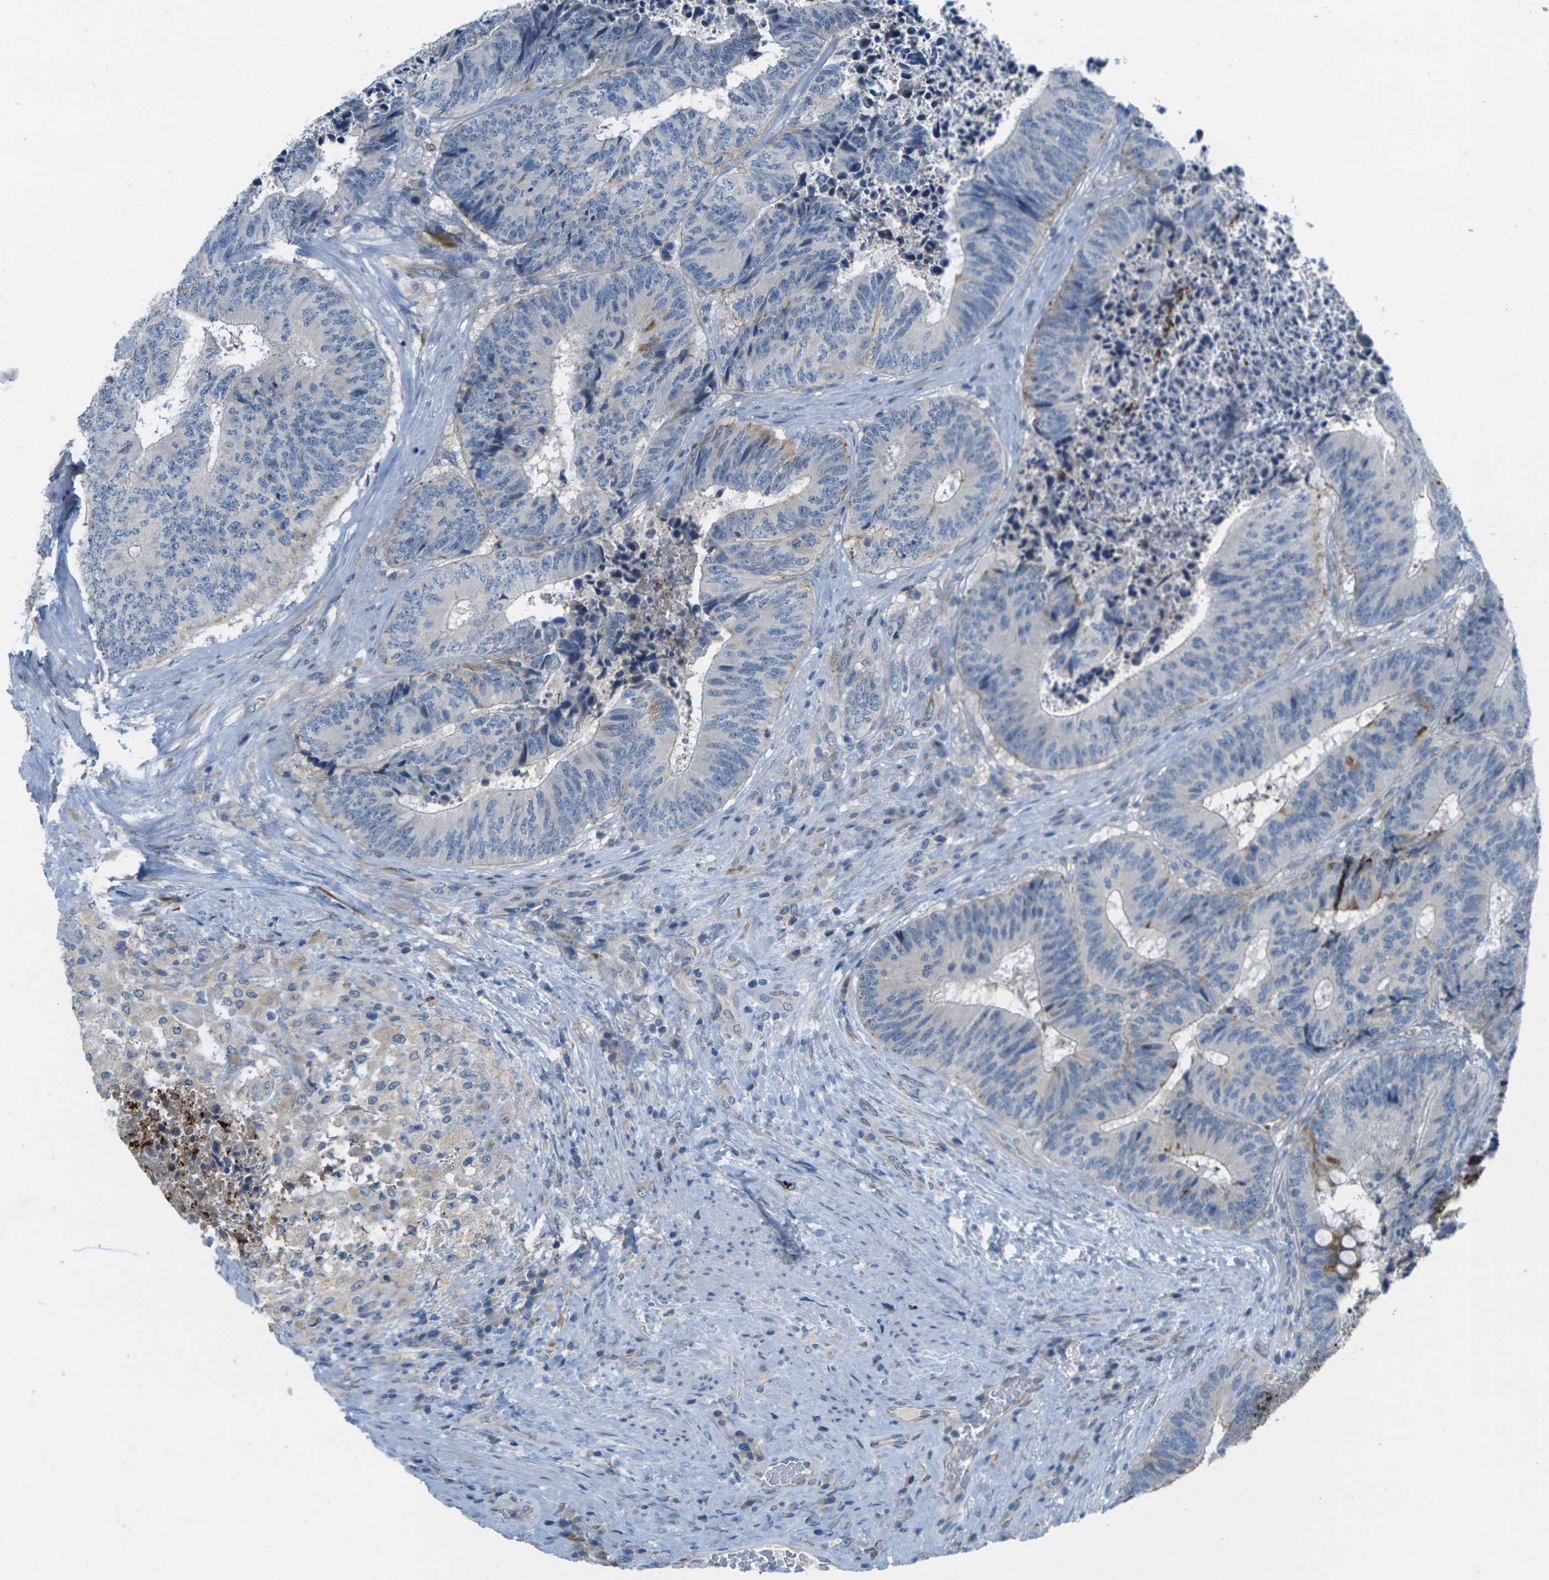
{"staining": {"intensity": "moderate", "quantity": "<25%", "location": "cytoplasmic/membranous"}, "tissue": "colorectal cancer", "cell_type": "Tumor cells", "image_type": "cancer", "snomed": [{"axis": "morphology", "description": "Adenocarcinoma, NOS"}, {"axis": "topography", "description": "Rectum"}], "caption": "Protein expression analysis of colorectal cancer (adenocarcinoma) displays moderate cytoplasmic/membranous expression in approximately <25% of tumor cells.", "gene": "CYP2C8", "patient": {"sex": "male", "age": 72}}